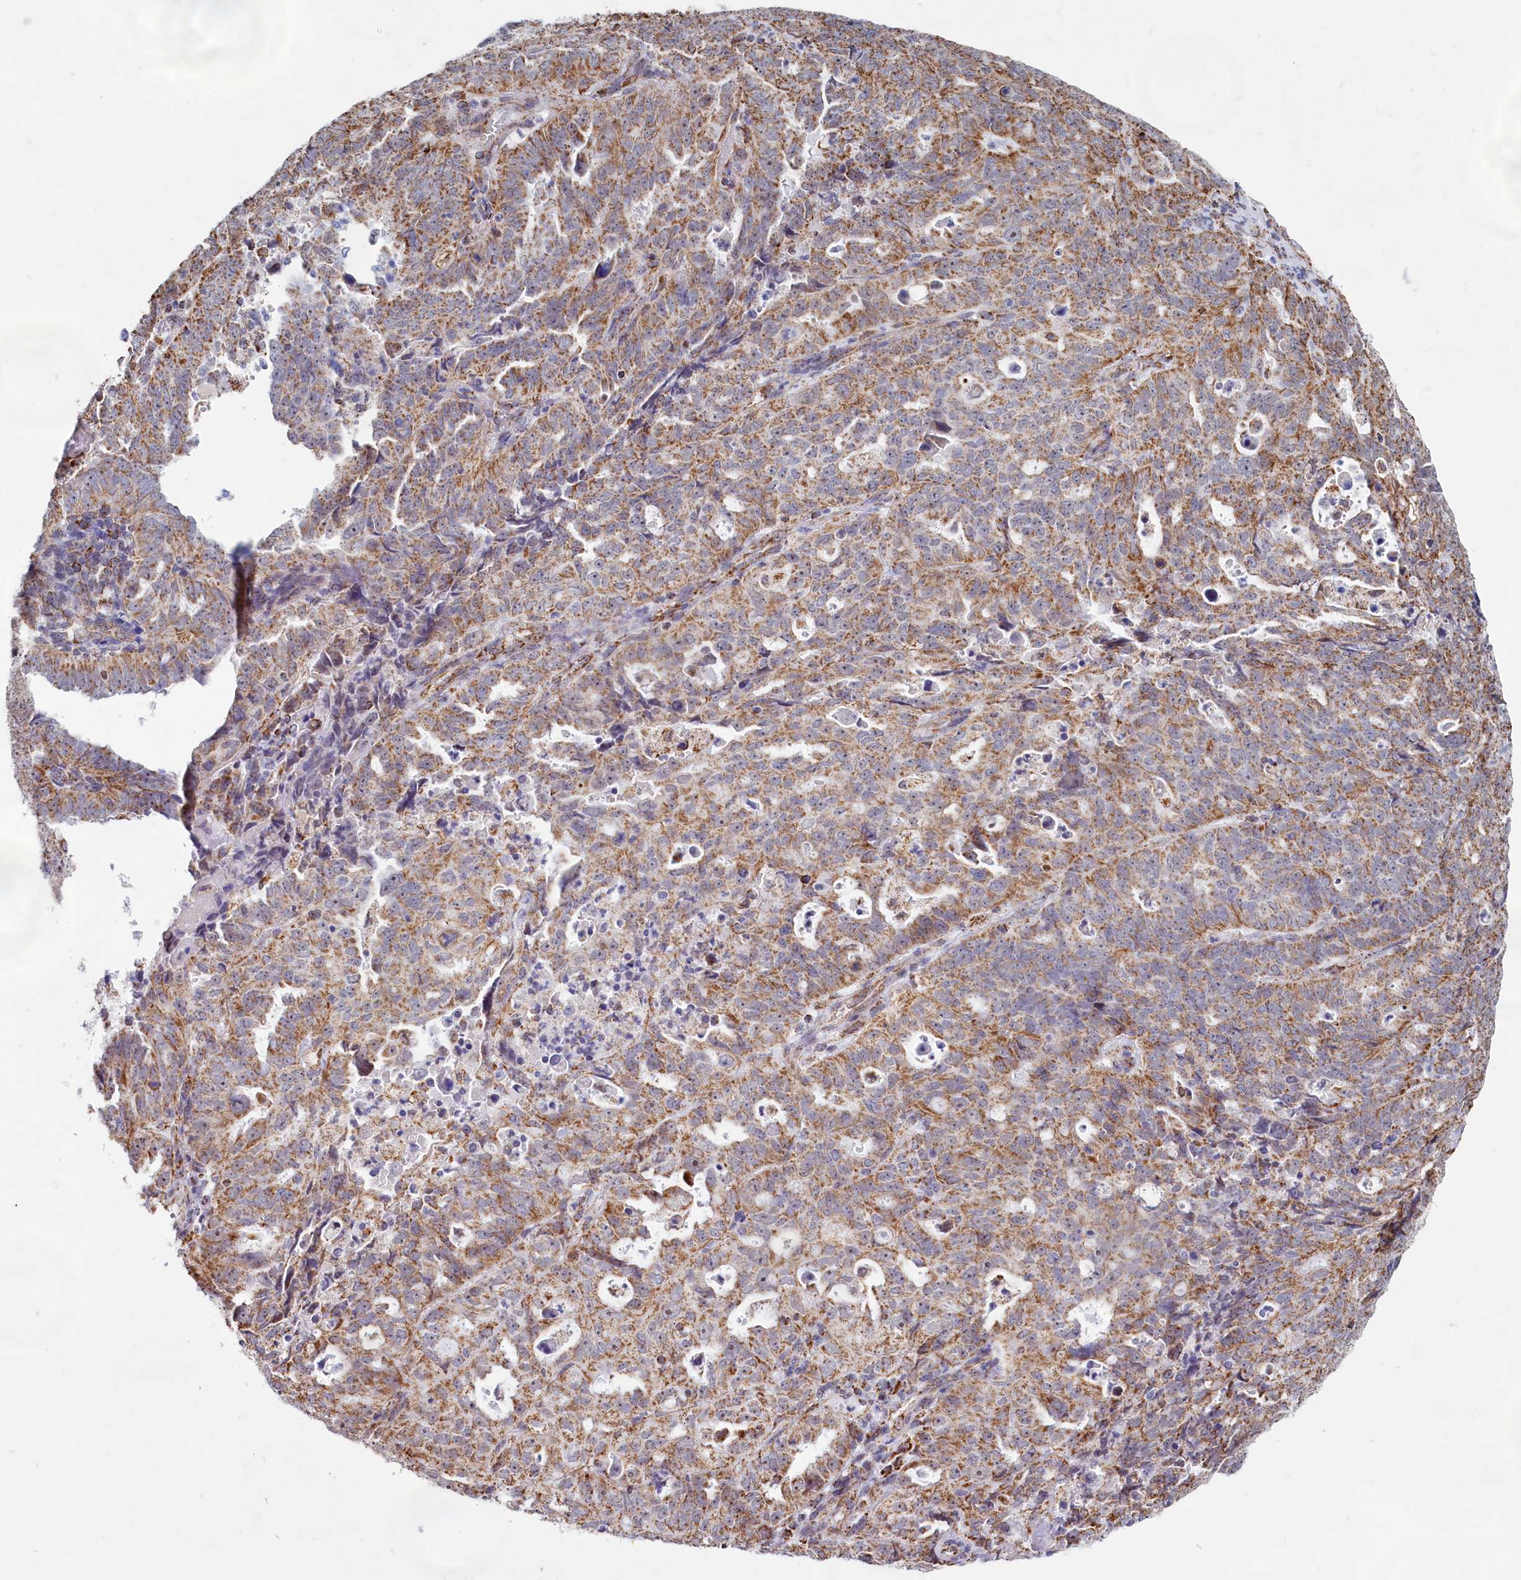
{"staining": {"intensity": "moderate", "quantity": ">75%", "location": "cytoplasmic/membranous"}, "tissue": "endometrial cancer", "cell_type": "Tumor cells", "image_type": "cancer", "snomed": [{"axis": "morphology", "description": "Adenocarcinoma, NOS"}, {"axis": "topography", "description": "Endometrium"}], "caption": "IHC micrograph of neoplastic tissue: endometrial adenocarcinoma stained using IHC reveals medium levels of moderate protein expression localized specifically in the cytoplasmic/membranous of tumor cells, appearing as a cytoplasmic/membranous brown color.", "gene": "C1D", "patient": {"sex": "female", "age": 65}}